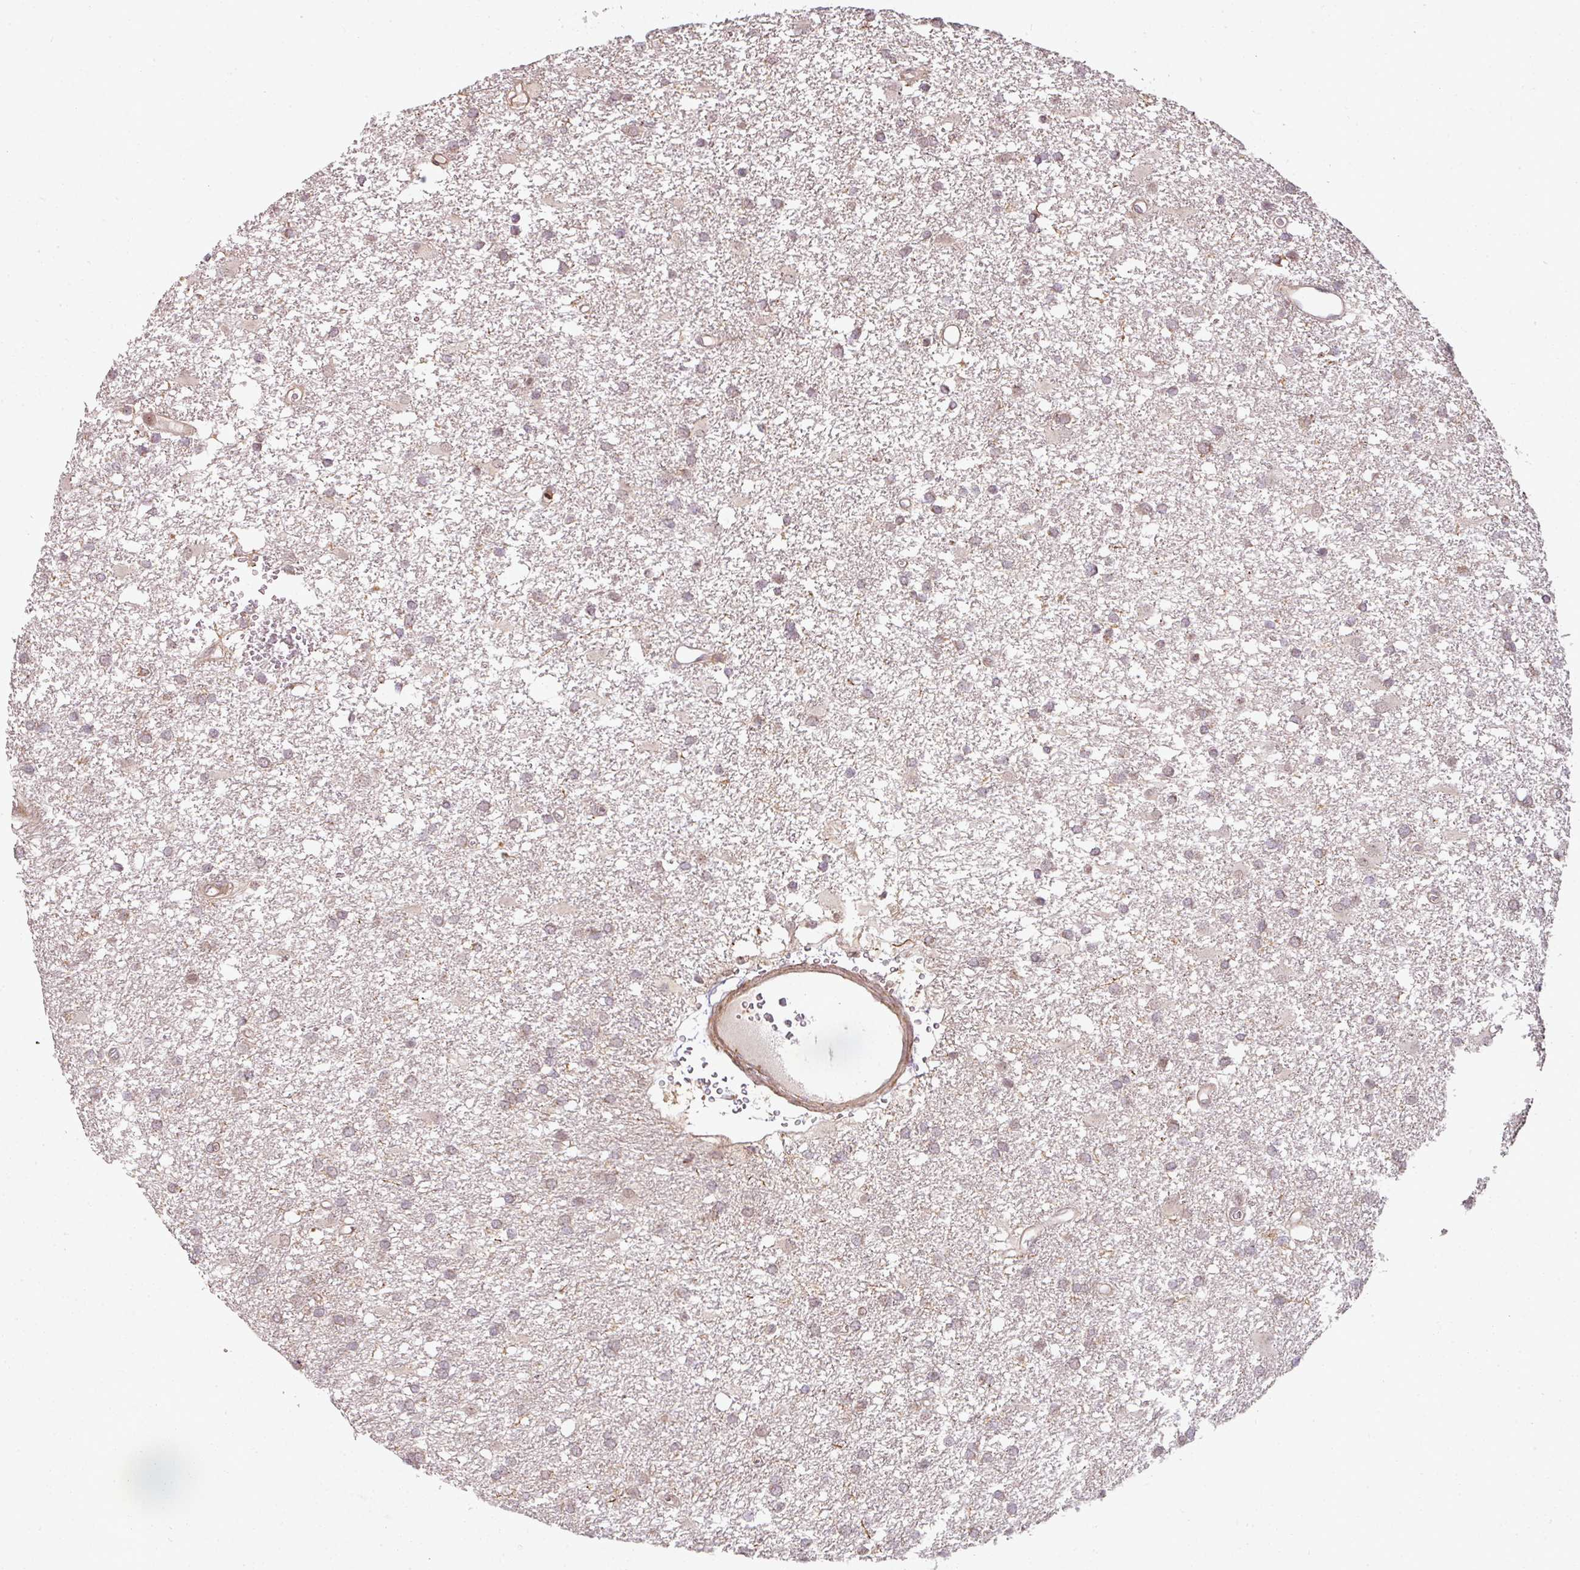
{"staining": {"intensity": "weak", "quantity": "25%-75%", "location": "cytoplasmic/membranous,nuclear"}, "tissue": "glioma", "cell_type": "Tumor cells", "image_type": "cancer", "snomed": [{"axis": "morphology", "description": "Glioma, malignant, High grade"}, {"axis": "topography", "description": "Brain"}], "caption": "Tumor cells display low levels of weak cytoplasmic/membranous and nuclear expression in about 25%-75% of cells in human glioma. Using DAB (brown) and hematoxylin (blue) stains, captured at high magnification using brightfield microscopy.", "gene": "ATAT1", "patient": {"sex": "male", "age": 48}}